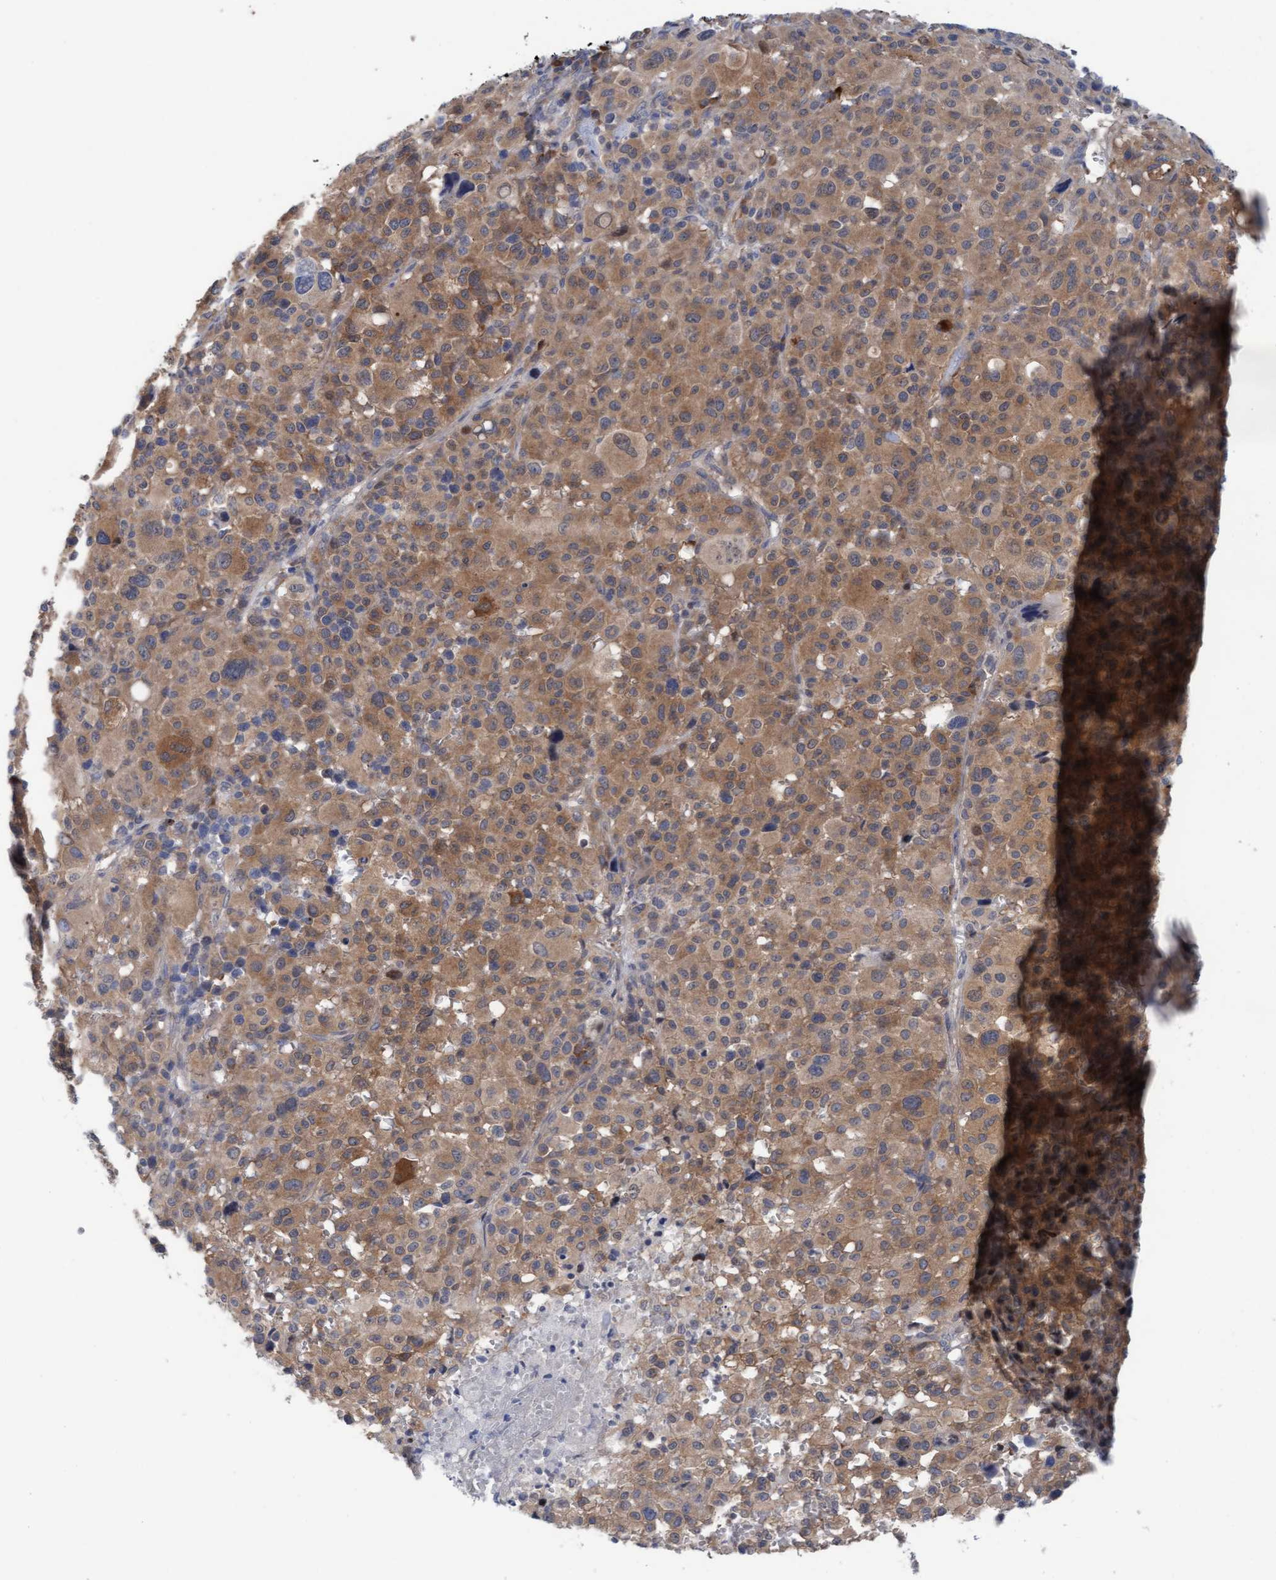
{"staining": {"intensity": "moderate", "quantity": ">75%", "location": "cytoplasmic/membranous"}, "tissue": "melanoma", "cell_type": "Tumor cells", "image_type": "cancer", "snomed": [{"axis": "morphology", "description": "Malignant melanoma, Metastatic site"}, {"axis": "topography", "description": "Skin"}], "caption": "An immunohistochemistry (IHC) histopathology image of neoplastic tissue is shown. Protein staining in brown highlights moderate cytoplasmic/membranous positivity in melanoma within tumor cells.", "gene": "PLCD1", "patient": {"sex": "female", "age": 74}}